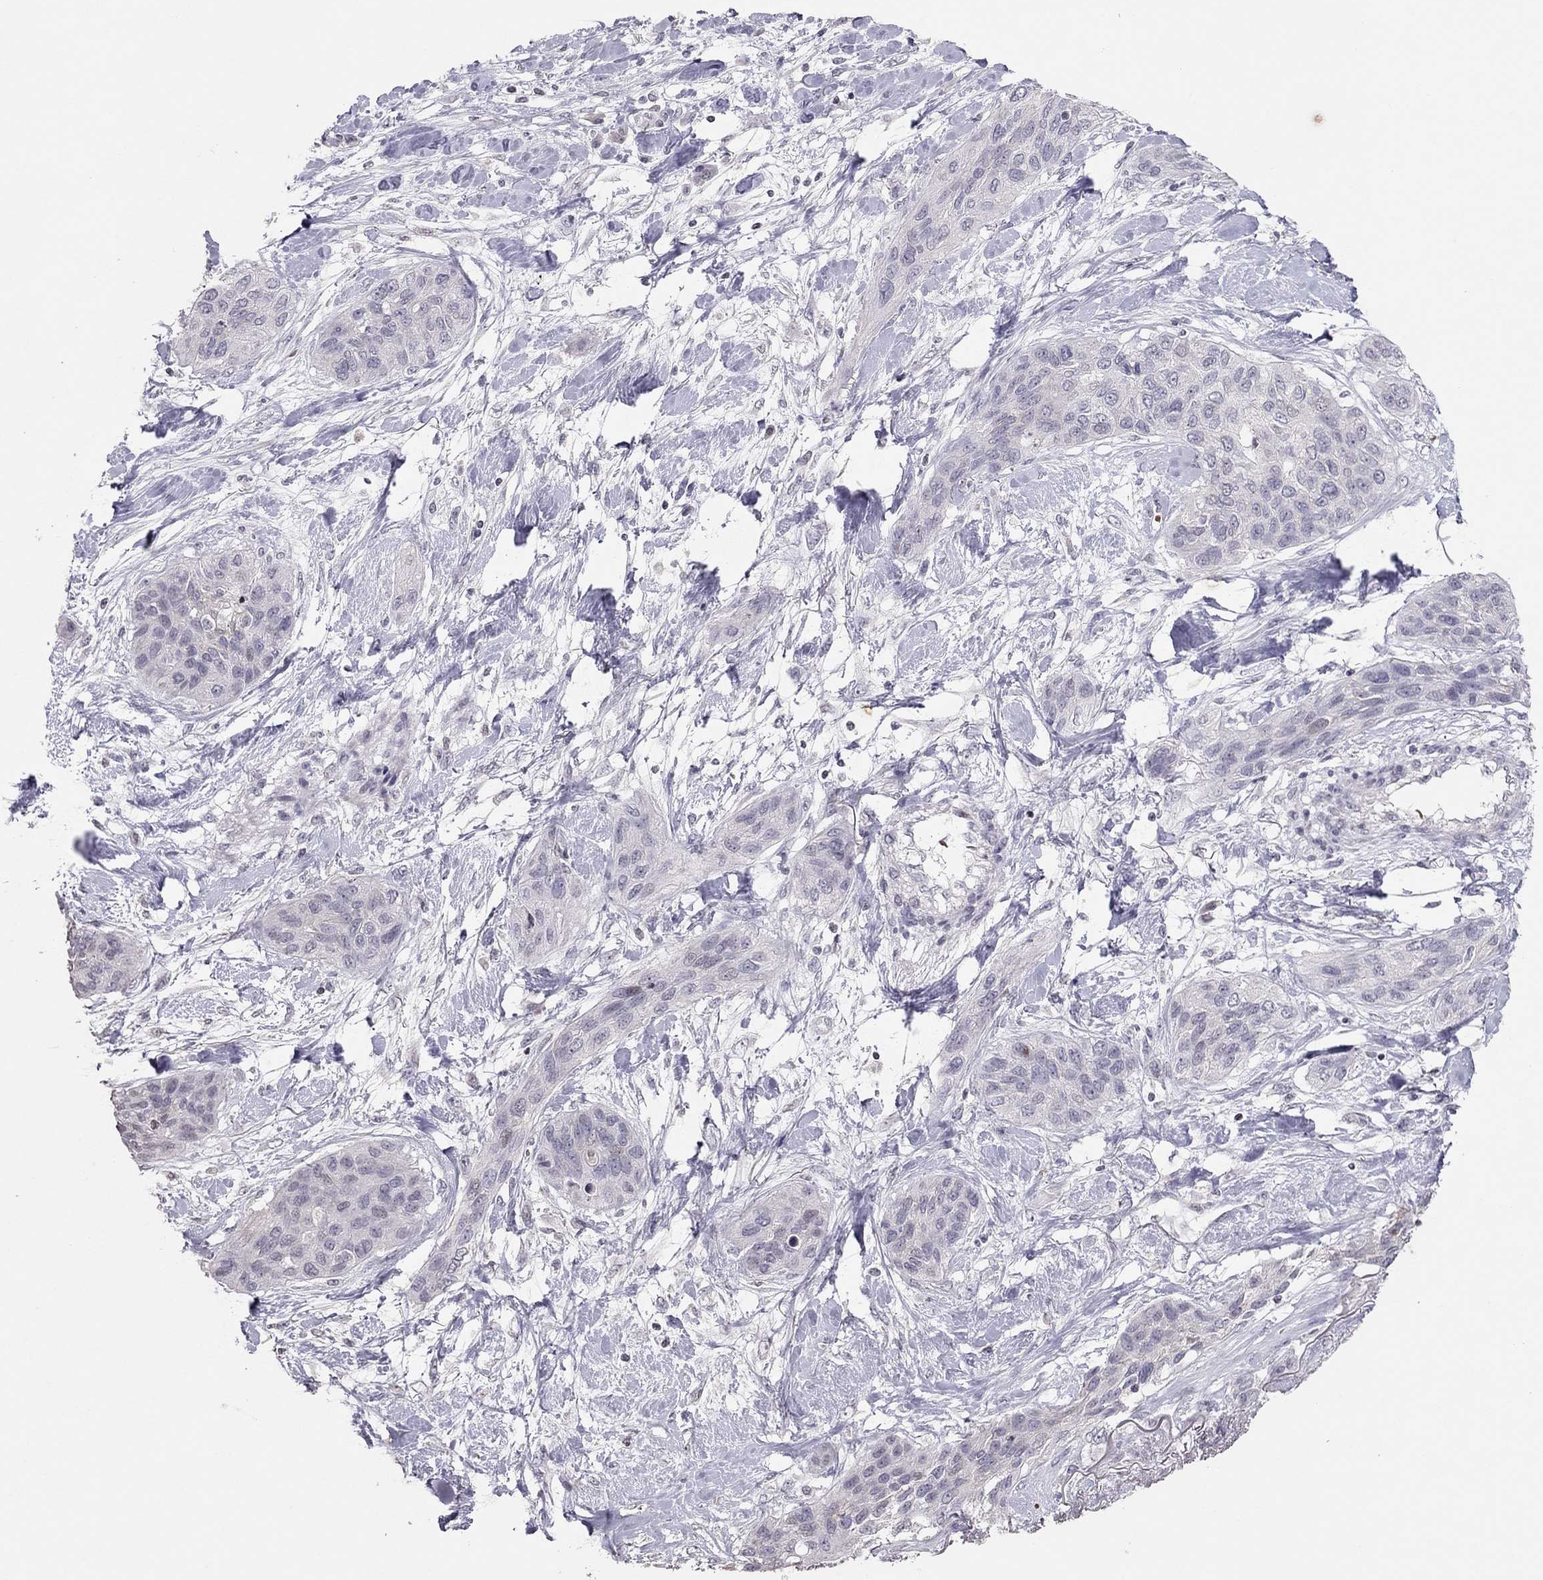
{"staining": {"intensity": "negative", "quantity": "none", "location": "none"}, "tissue": "lung cancer", "cell_type": "Tumor cells", "image_type": "cancer", "snomed": [{"axis": "morphology", "description": "Squamous cell carcinoma, NOS"}, {"axis": "topography", "description": "Lung"}], "caption": "High magnification brightfield microscopy of lung cancer stained with DAB (brown) and counterstained with hematoxylin (blue): tumor cells show no significant expression. (Stains: DAB (3,3'-diaminobenzidine) immunohistochemistry (IHC) with hematoxylin counter stain, Microscopy: brightfield microscopy at high magnification).", "gene": "TSHB", "patient": {"sex": "female", "age": 70}}